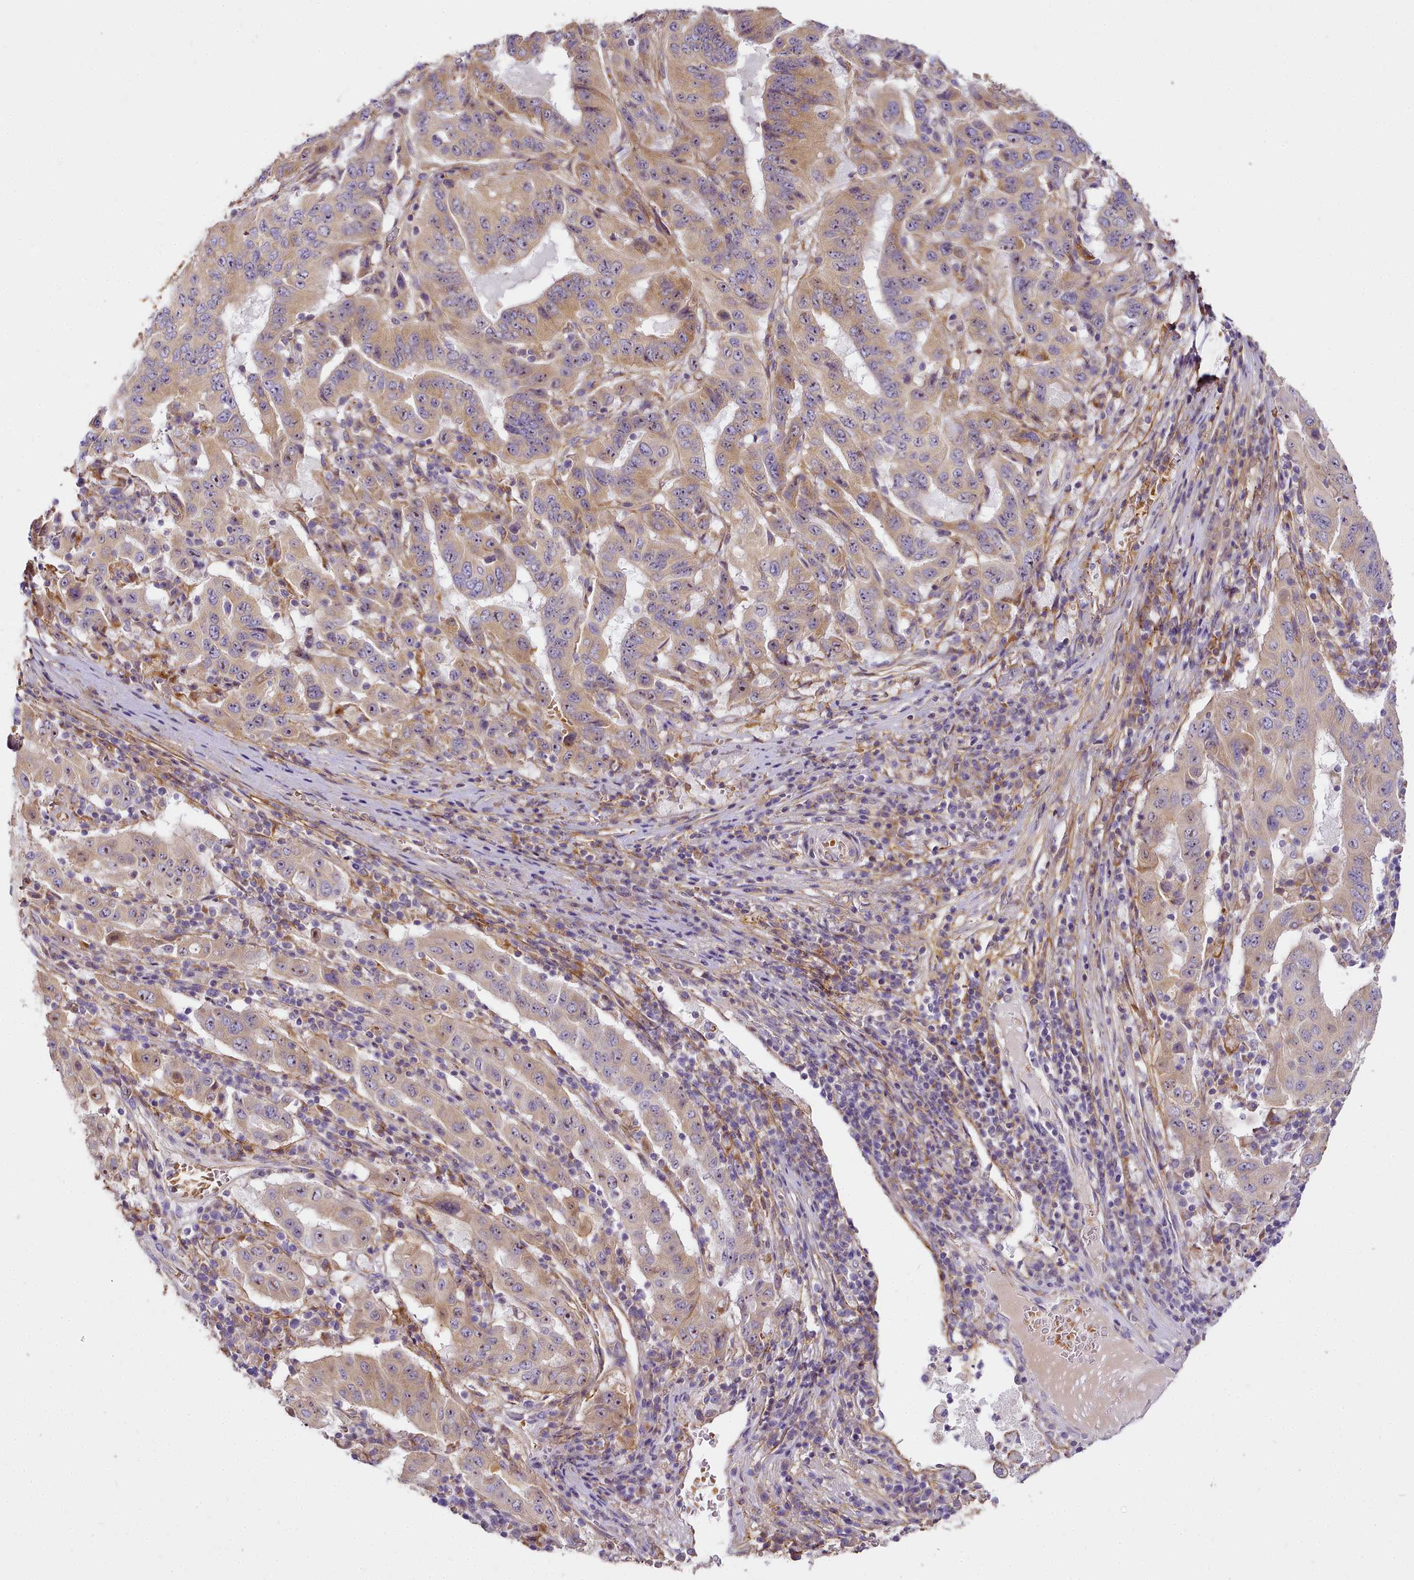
{"staining": {"intensity": "weak", "quantity": "25%-75%", "location": "cytoplasmic/membranous"}, "tissue": "pancreatic cancer", "cell_type": "Tumor cells", "image_type": "cancer", "snomed": [{"axis": "morphology", "description": "Adenocarcinoma, NOS"}, {"axis": "topography", "description": "Pancreas"}], "caption": "Human pancreatic cancer stained with a brown dye displays weak cytoplasmic/membranous positive staining in about 25%-75% of tumor cells.", "gene": "NBPF1", "patient": {"sex": "male", "age": 63}}